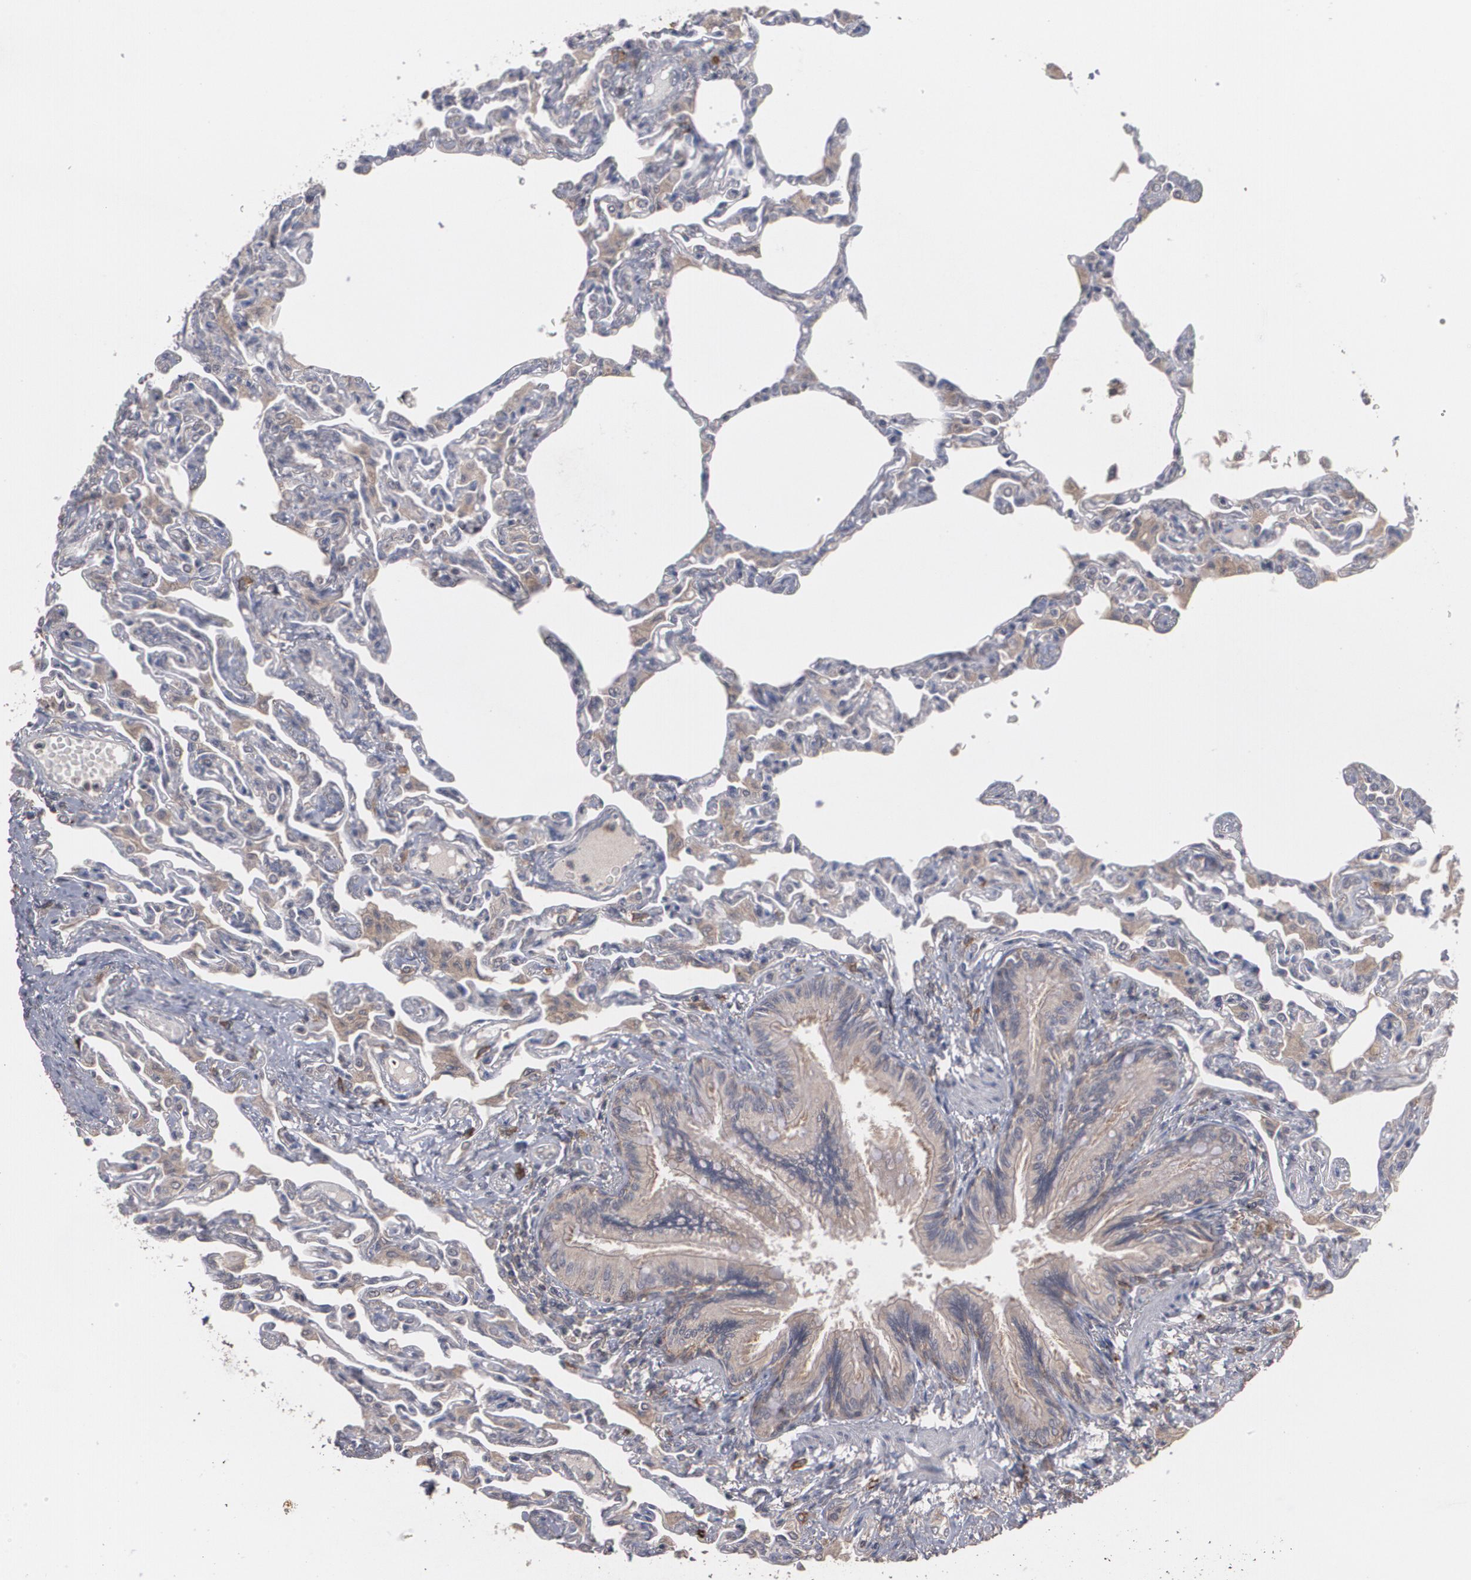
{"staining": {"intensity": "negative", "quantity": "none", "location": "none"}, "tissue": "lung", "cell_type": "Alveolar cells", "image_type": "normal", "snomed": [{"axis": "morphology", "description": "Normal tissue, NOS"}, {"axis": "topography", "description": "Lung"}], "caption": "IHC image of normal lung stained for a protein (brown), which reveals no staining in alveolar cells. Brightfield microscopy of immunohistochemistry stained with DAB (brown) and hematoxylin (blue), captured at high magnification.", "gene": "ARF6", "patient": {"sex": "female", "age": 49}}